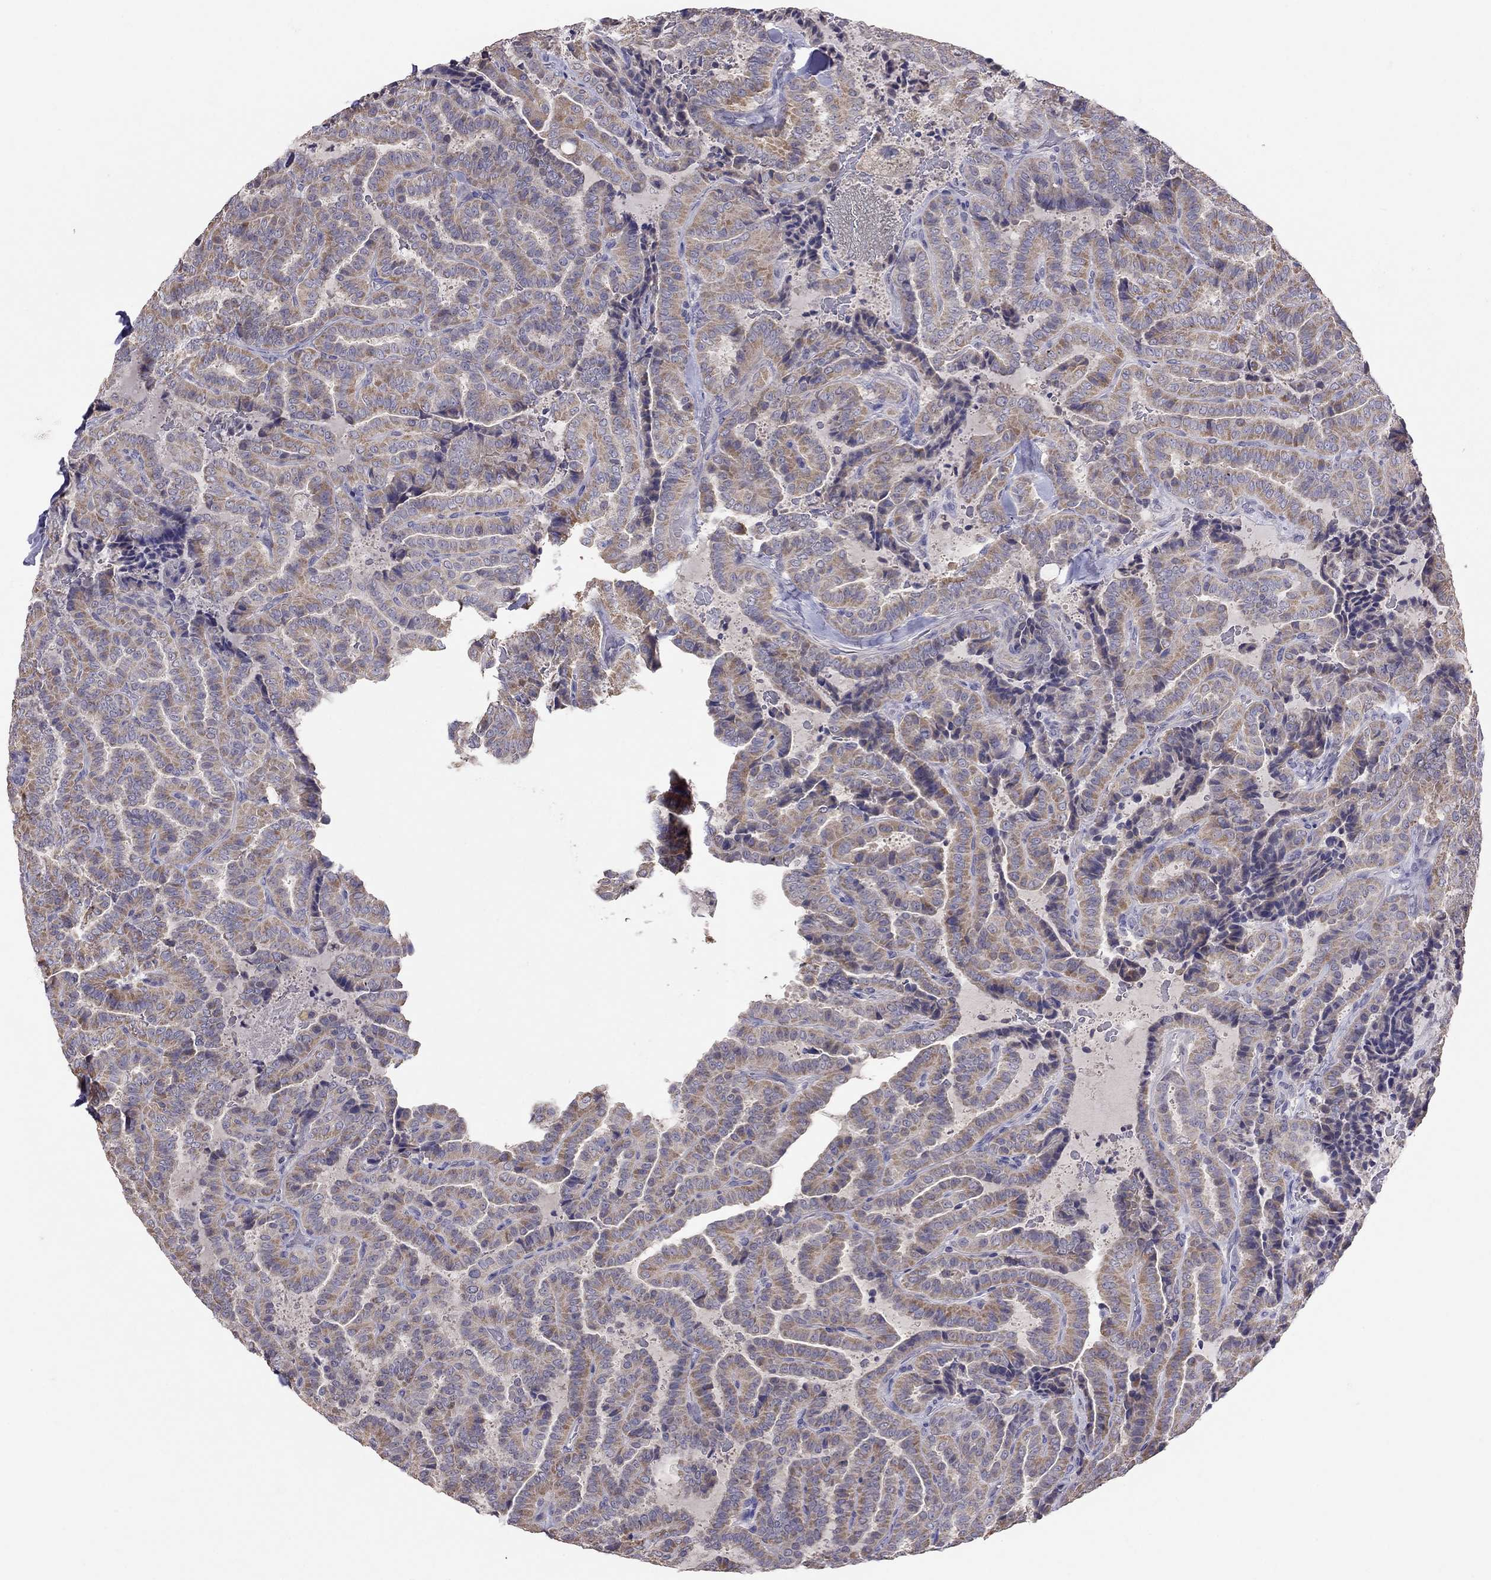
{"staining": {"intensity": "moderate", "quantity": ">75%", "location": "cytoplasmic/membranous"}, "tissue": "thyroid cancer", "cell_type": "Tumor cells", "image_type": "cancer", "snomed": [{"axis": "morphology", "description": "Papillary adenocarcinoma, NOS"}, {"axis": "topography", "description": "Thyroid gland"}], "caption": "Thyroid cancer (papillary adenocarcinoma) stained with immunohistochemistry displays moderate cytoplasmic/membranous positivity in about >75% of tumor cells.", "gene": "RTP5", "patient": {"sex": "female", "age": 39}}